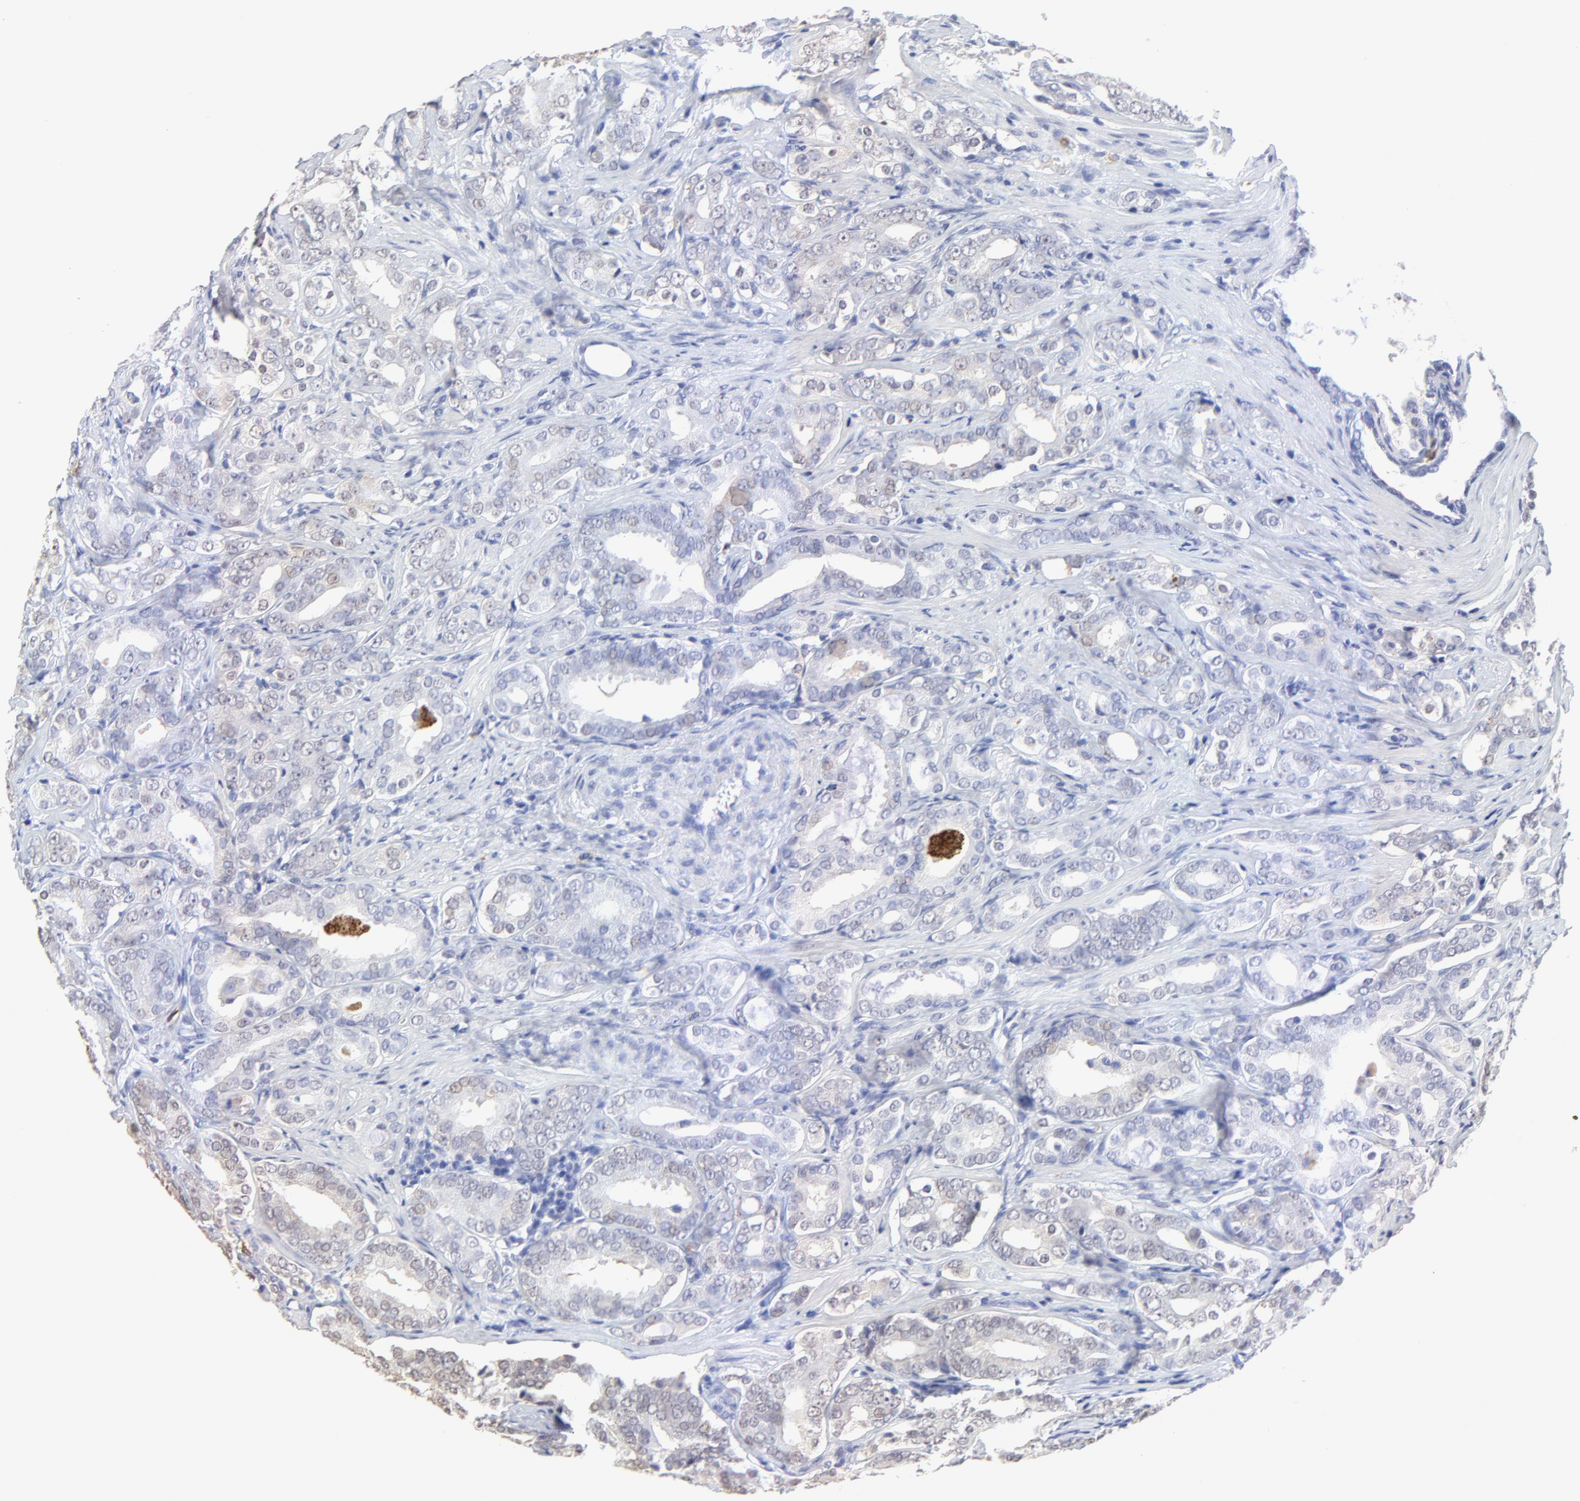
{"staining": {"intensity": "weak", "quantity": "25%-75%", "location": "cytoplasmic/membranous,nuclear"}, "tissue": "prostate cancer", "cell_type": "Tumor cells", "image_type": "cancer", "snomed": [{"axis": "morphology", "description": "Adenocarcinoma, Low grade"}, {"axis": "topography", "description": "Prostate"}], "caption": "An image showing weak cytoplasmic/membranous and nuclear staining in about 25%-75% of tumor cells in prostate cancer (adenocarcinoma (low-grade)), as visualized by brown immunohistochemical staining.", "gene": "SMARCA1", "patient": {"sex": "male", "age": 59}}